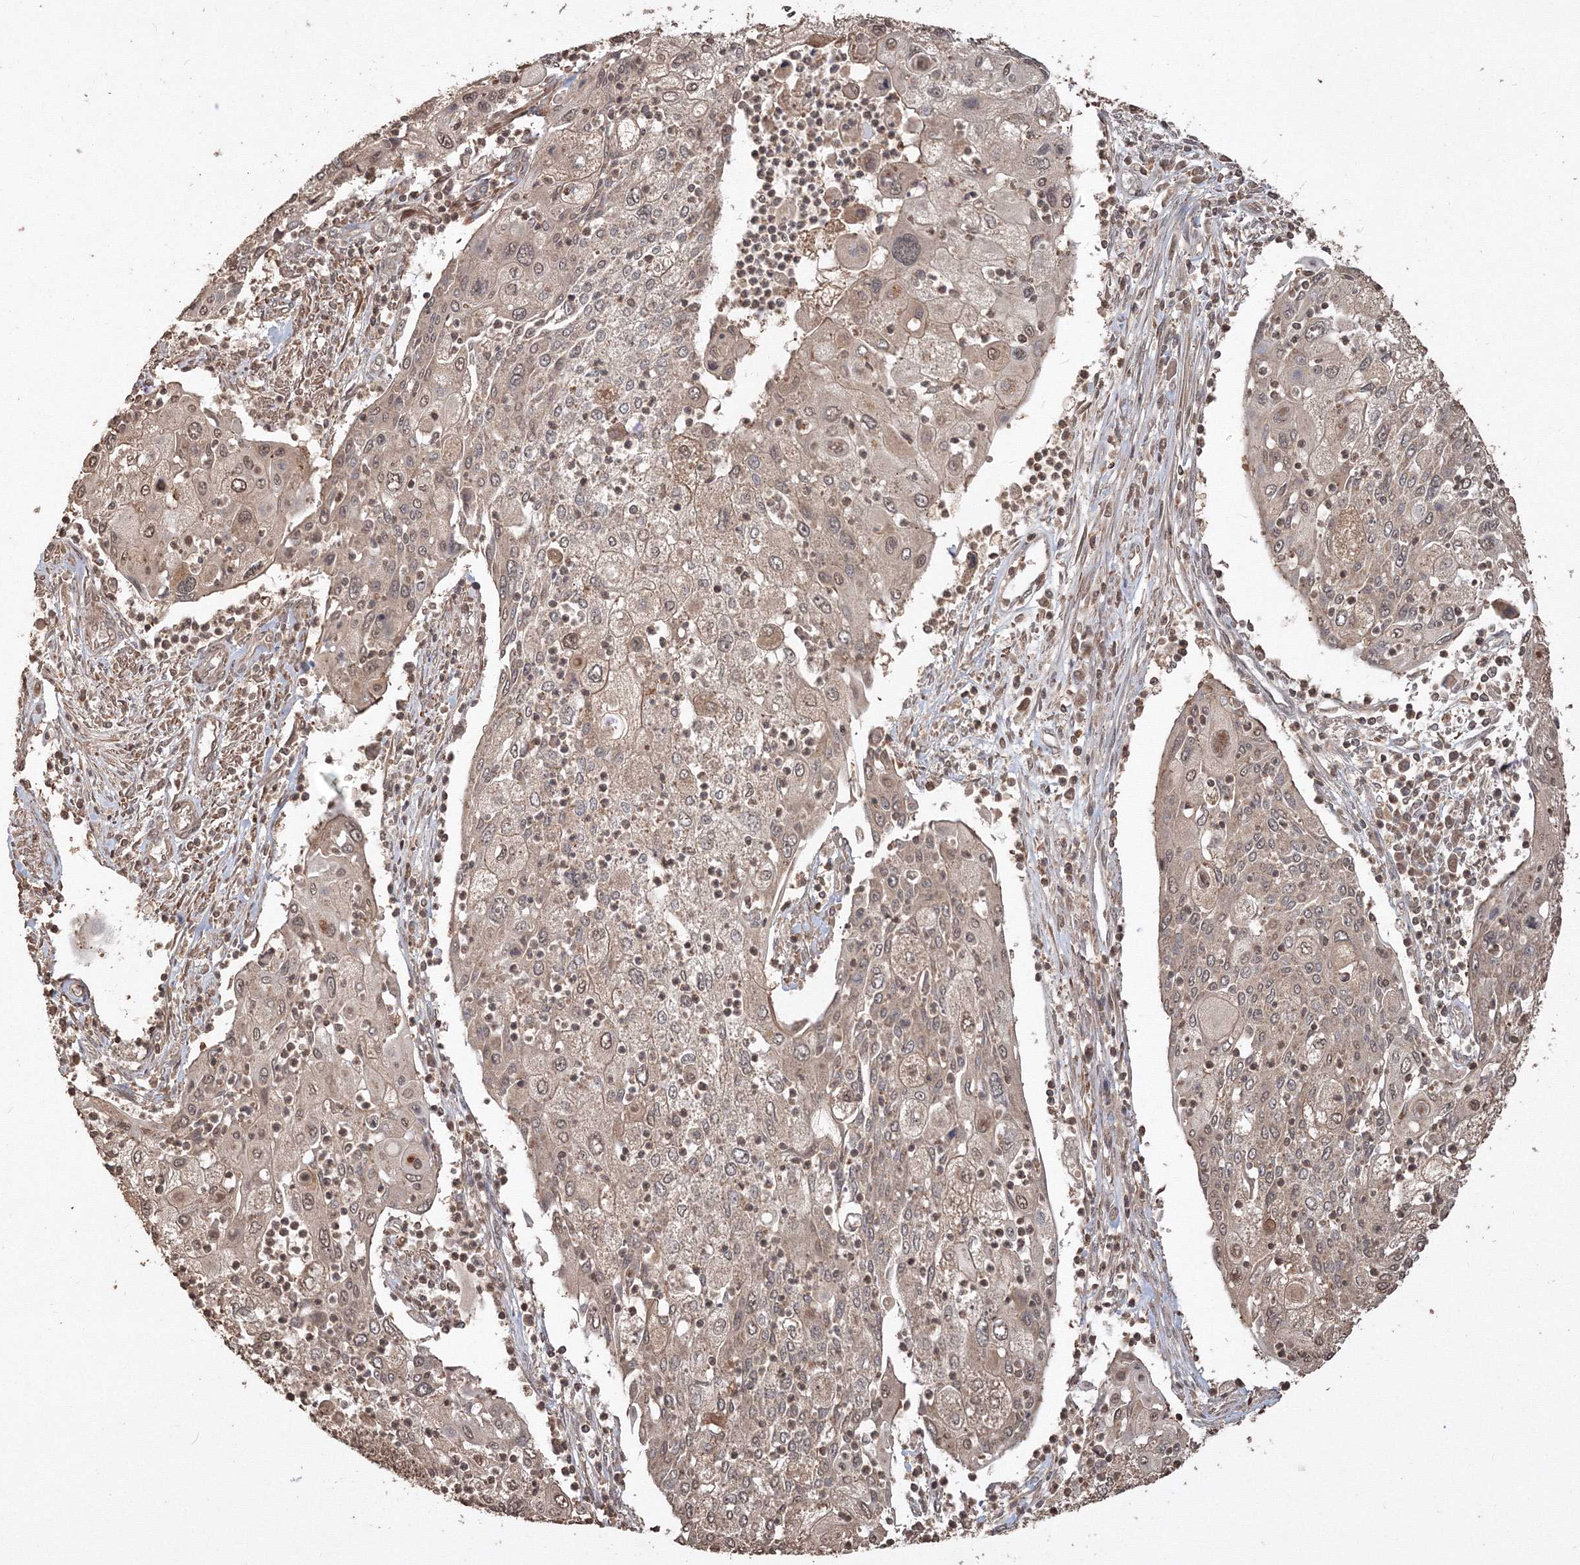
{"staining": {"intensity": "weak", "quantity": "25%-75%", "location": "cytoplasmic/membranous,nuclear"}, "tissue": "cervical cancer", "cell_type": "Tumor cells", "image_type": "cancer", "snomed": [{"axis": "morphology", "description": "Squamous cell carcinoma, NOS"}, {"axis": "topography", "description": "Cervix"}], "caption": "A brown stain shows weak cytoplasmic/membranous and nuclear positivity of a protein in cervical squamous cell carcinoma tumor cells.", "gene": "CCDC122", "patient": {"sex": "female", "age": 40}}